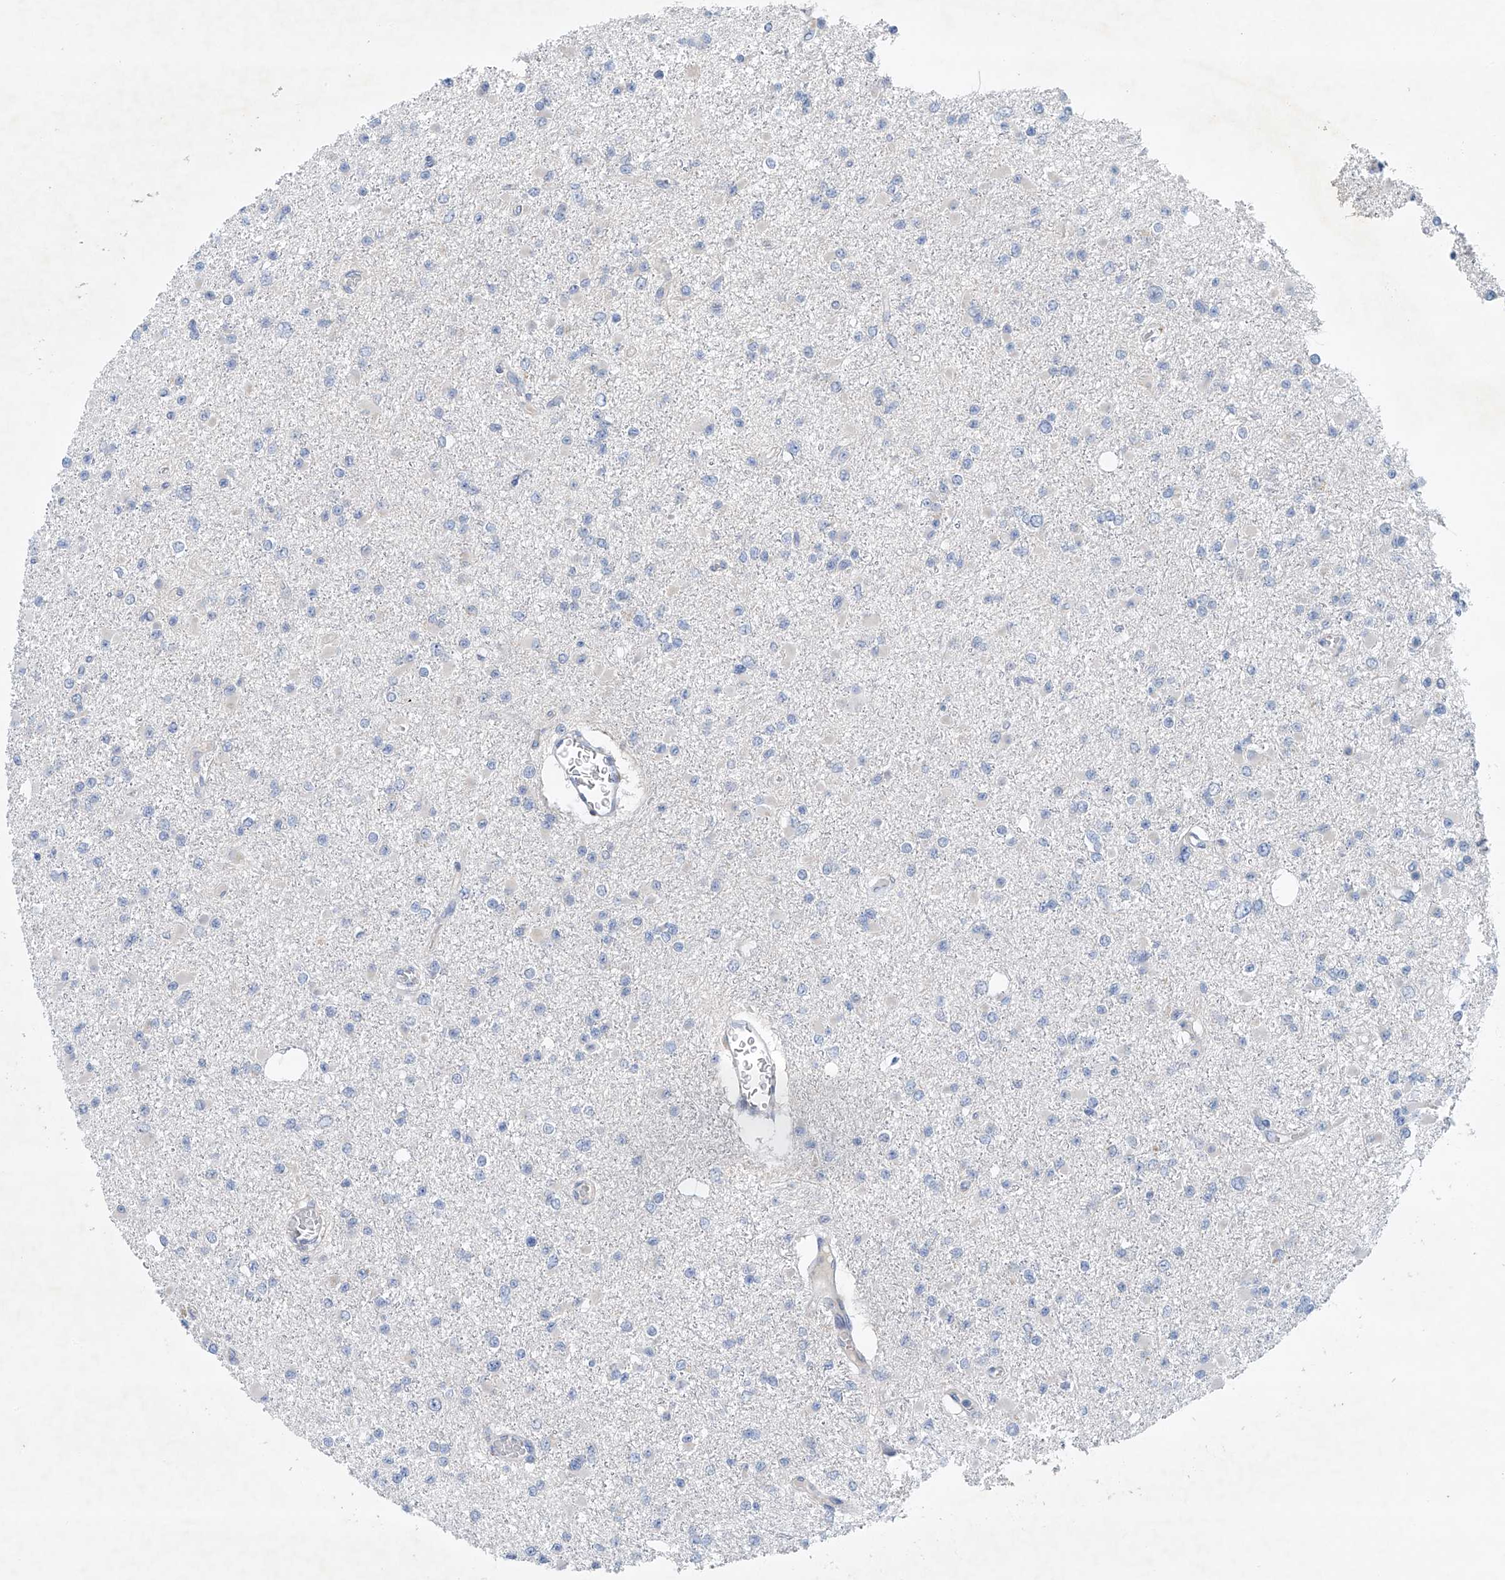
{"staining": {"intensity": "negative", "quantity": "none", "location": "none"}, "tissue": "glioma", "cell_type": "Tumor cells", "image_type": "cancer", "snomed": [{"axis": "morphology", "description": "Glioma, malignant, Low grade"}, {"axis": "topography", "description": "Brain"}], "caption": "Tumor cells show no significant expression in malignant glioma (low-grade).", "gene": "CEP85L", "patient": {"sex": "female", "age": 22}}